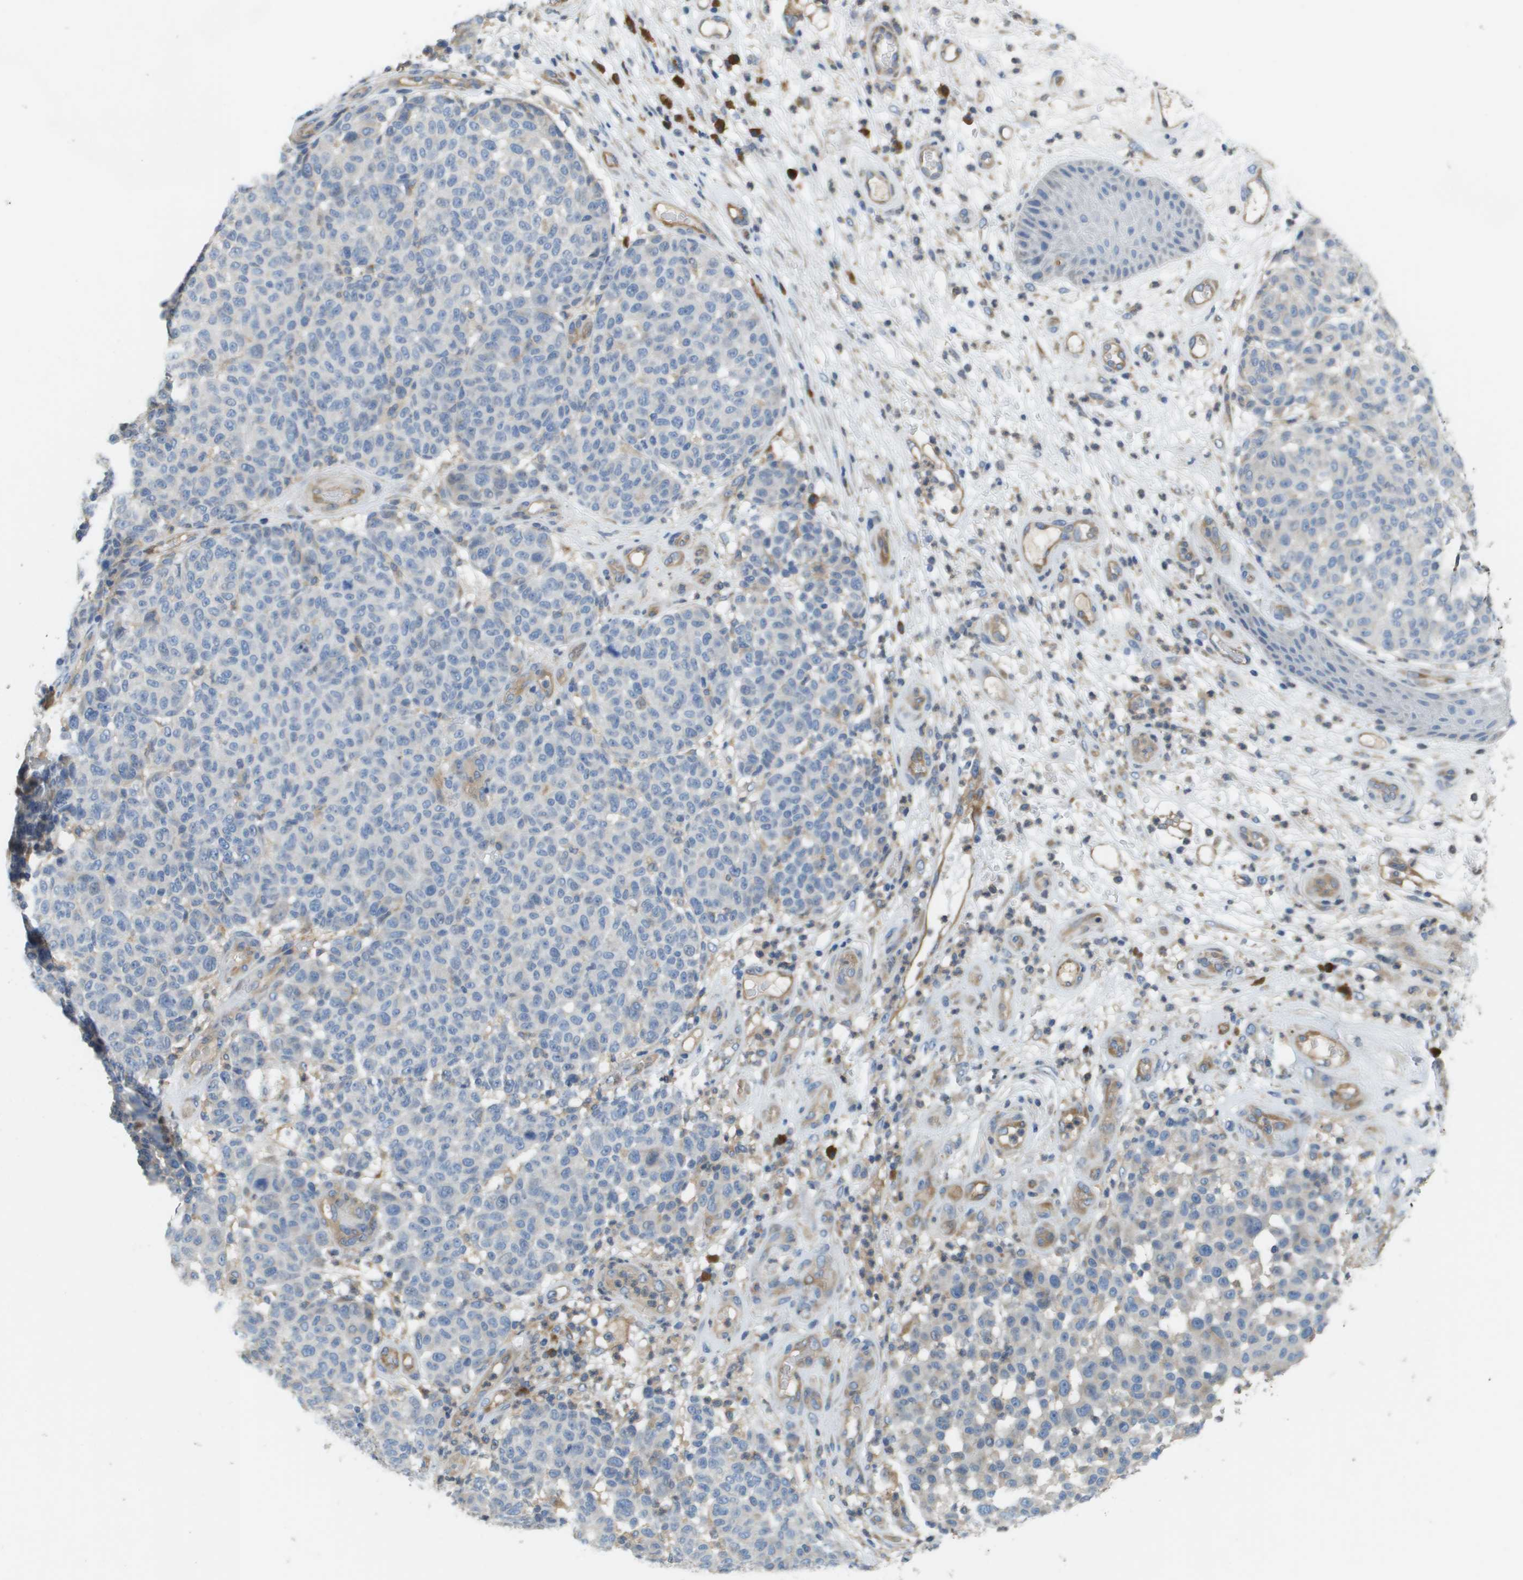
{"staining": {"intensity": "negative", "quantity": "none", "location": "none"}, "tissue": "melanoma", "cell_type": "Tumor cells", "image_type": "cancer", "snomed": [{"axis": "morphology", "description": "Malignant melanoma, NOS"}, {"axis": "topography", "description": "Skin"}], "caption": "This is an IHC micrograph of malignant melanoma. There is no staining in tumor cells.", "gene": "CASP10", "patient": {"sex": "male", "age": 59}}